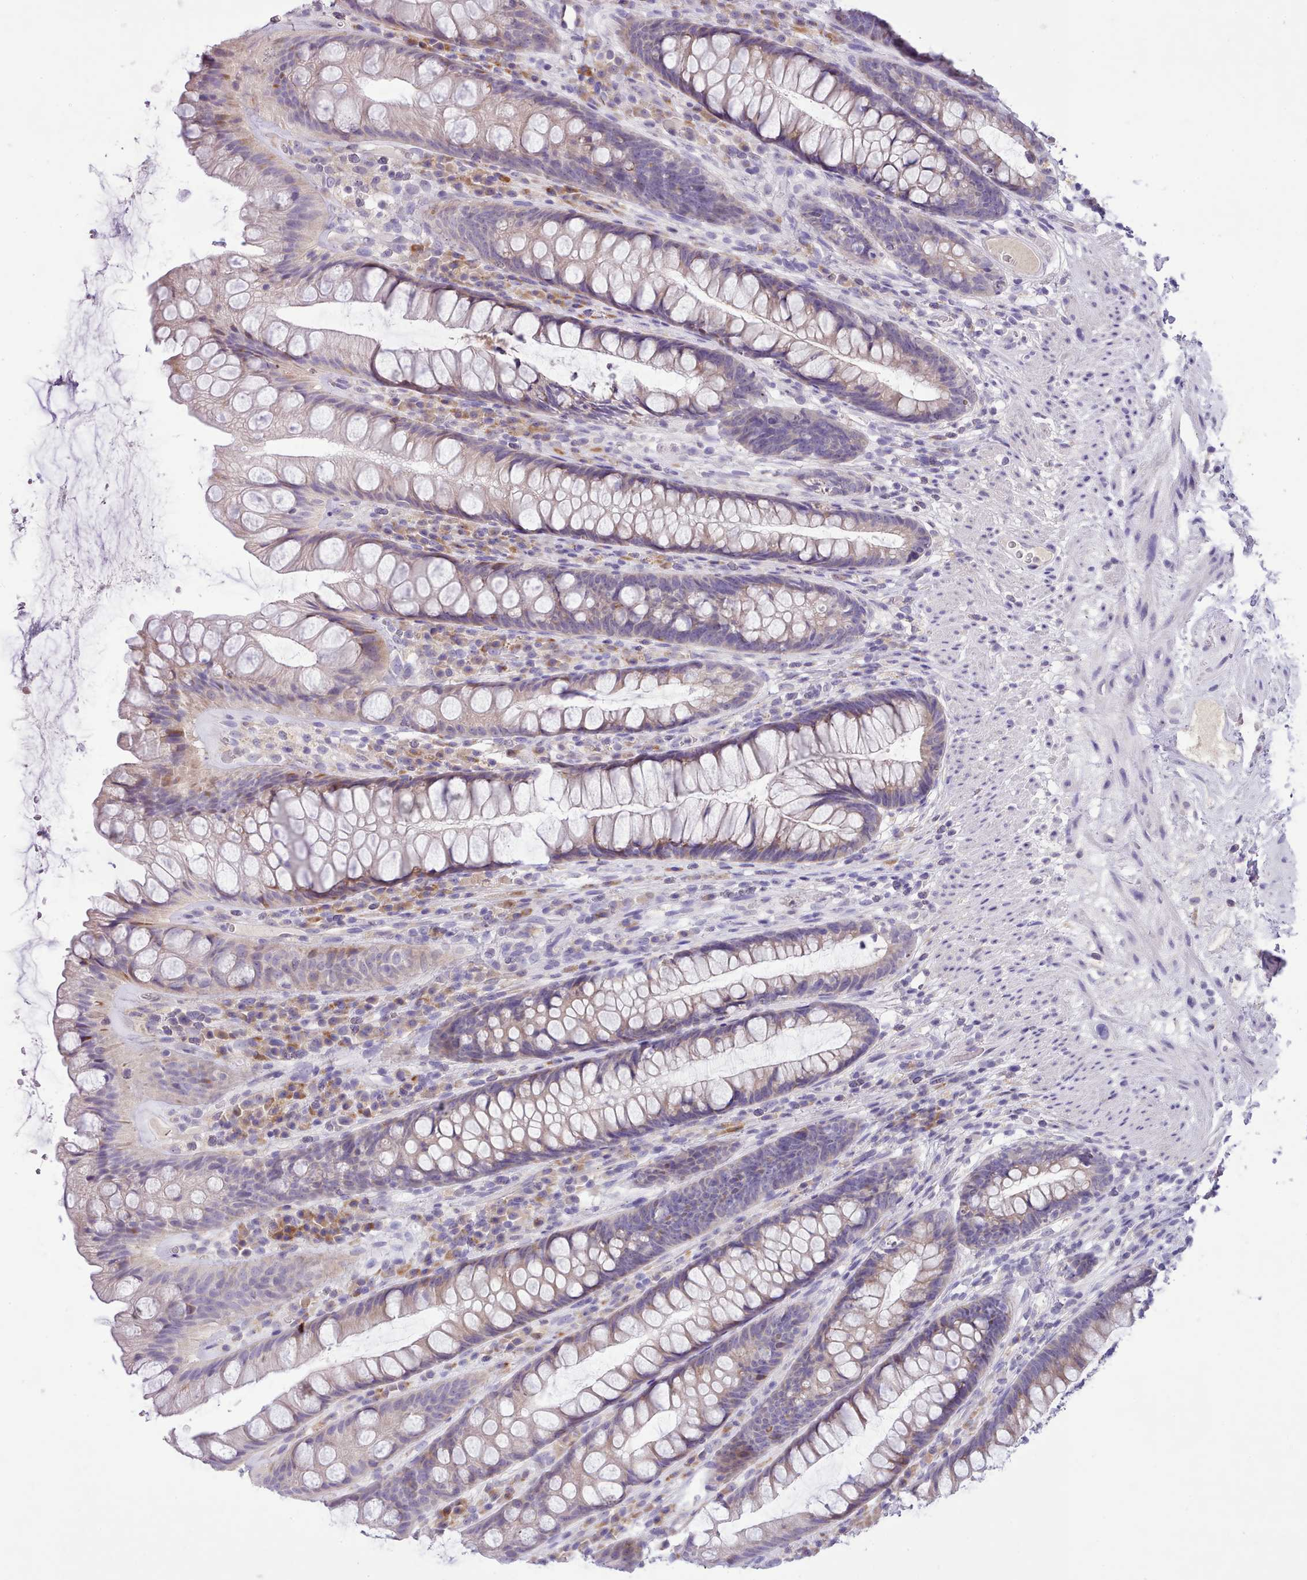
{"staining": {"intensity": "weak", "quantity": "25%-75%", "location": "cytoplasmic/membranous"}, "tissue": "rectum", "cell_type": "Glandular cells", "image_type": "normal", "snomed": [{"axis": "morphology", "description": "Normal tissue, NOS"}, {"axis": "topography", "description": "Rectum"}], "caption": "Brown immunohistochemical staining in normal rectum reveals weak cytoplasmic/membranous staining in approximately 25%-75% of glandular cells. Nuclei are stained in blue.", "gene": "FAM83E", "patient": {"sex": "male", "age": 74}}